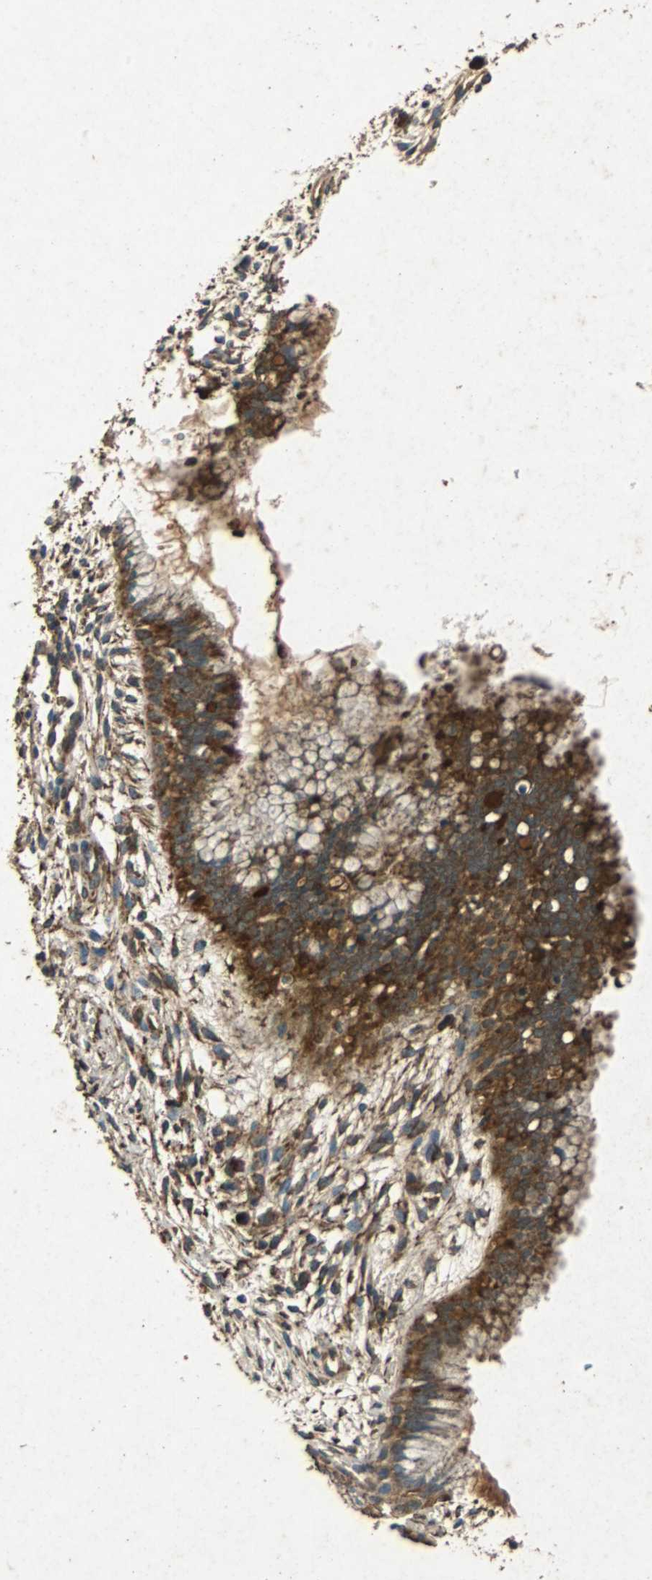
{"staining": {"intensity": "strong", "quantity": ">75%", "location": "cytoplasmic/membranous"}, "tissue": "cervix", "cell_type": "Glandular cells", "image_type": "normal", "snomed": [{"axis": "morphology", "description": "Normal tissue, NOS"}, {"axis": "topography", "description": "Cervix"}], "caption": "Glandular cells demonstrate high levels of strong cytoplasmic/membranous expression in approximately >75% of cells in unremarkable cervix. The staining was performed using DAB (3,3'-diaminobenzidine), with brown indicating positive protein expression. Nuclei are stained blue with hematoxylin.", "gene": "NAA10", "patient": {"sex": "female", "age": 39}}